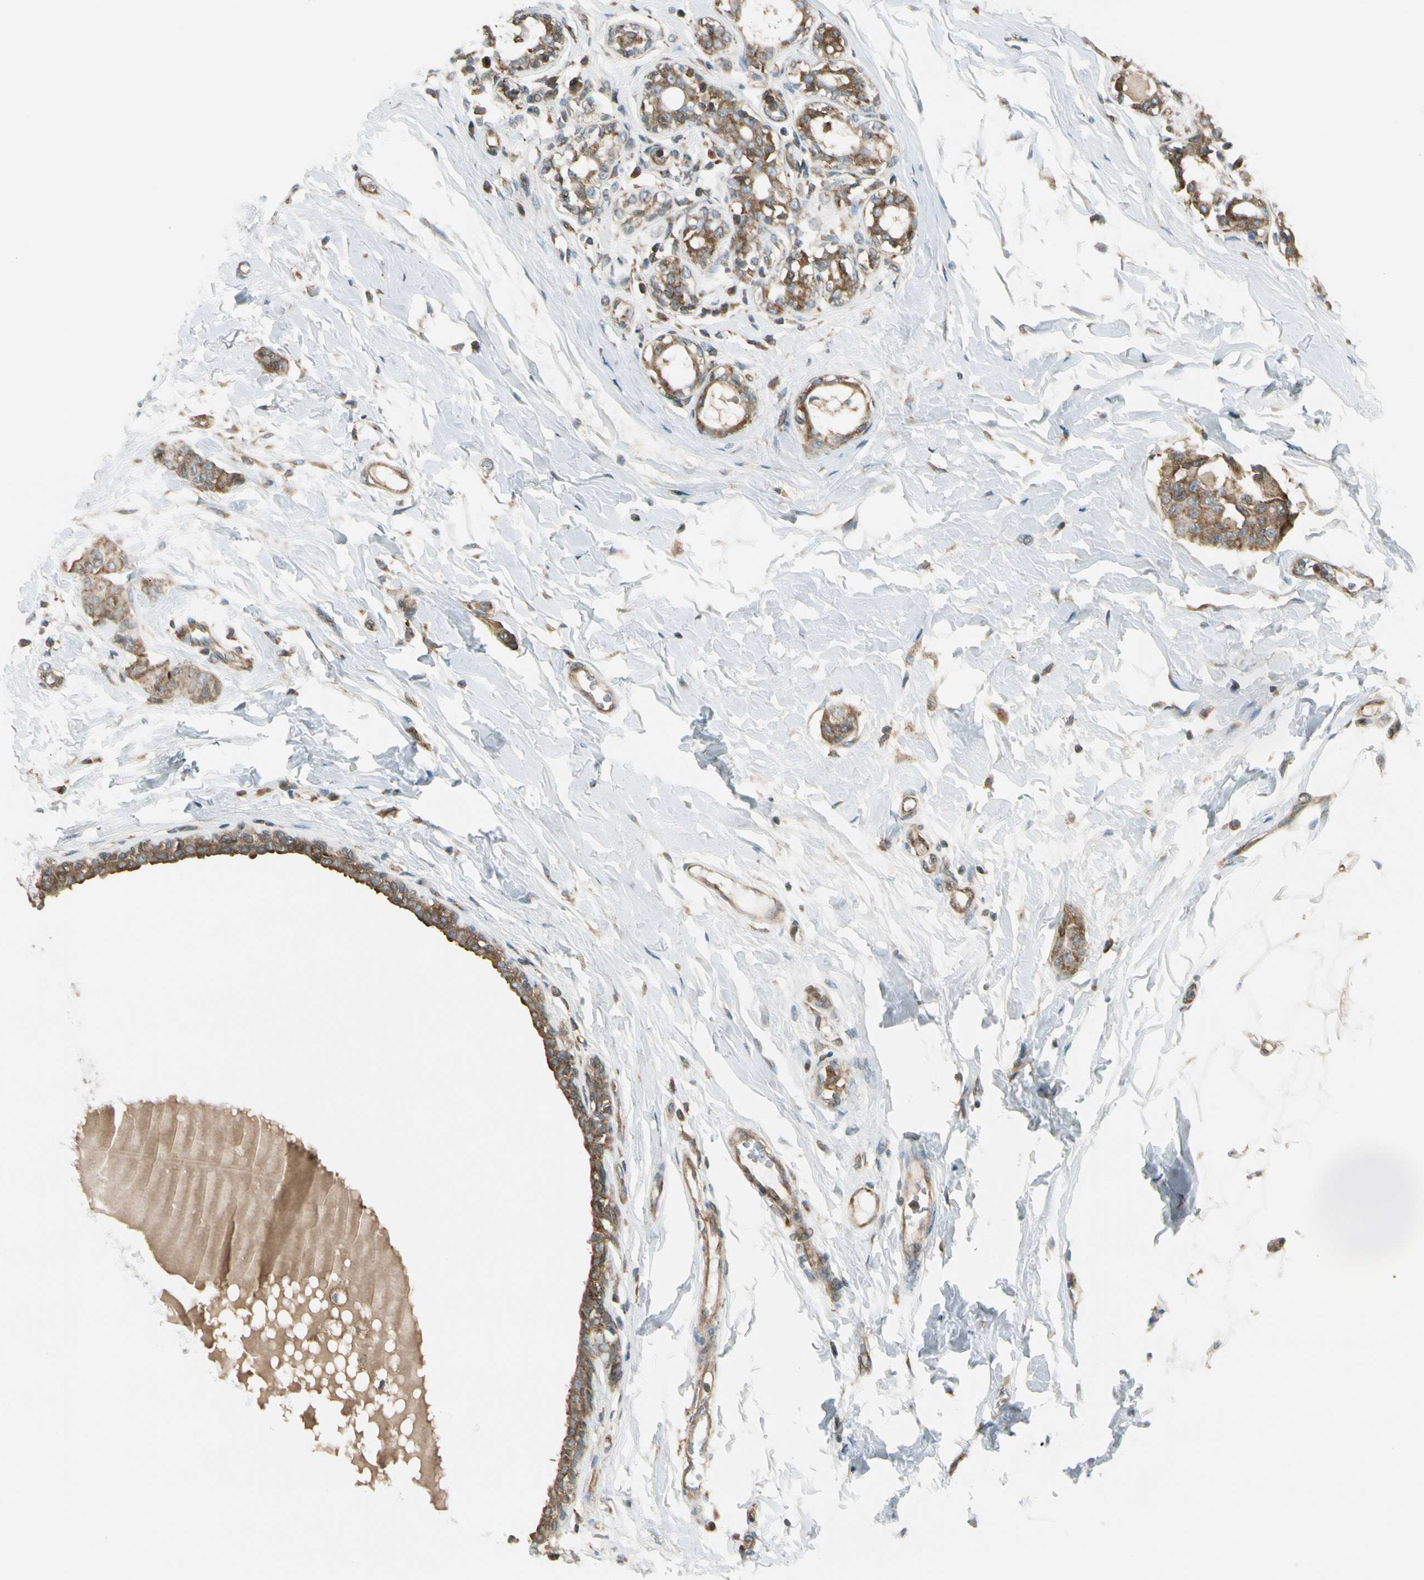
{"staining": {"intensity": "moderate", "quantity": ">75%", "location": "cytoplasmic/membranous"}, "tissue": "breast cancer", "cell_type": "Tumor cells", "image_type": "cancer", "snomed": [{"axis": "morphology", "description": "Normal tissue, NOS"}, {"axis": "morphology", "description": "Duct carcinoma"}, {"axis": "topography", "description": "Breast"}], "caption": "Moderate cytoplasmic/membranous staining is appreciated in approximately >75% of tumor cells in breast cancer.", "gene": "TRIO", "patient": {"sex": "female", "age": 40}}